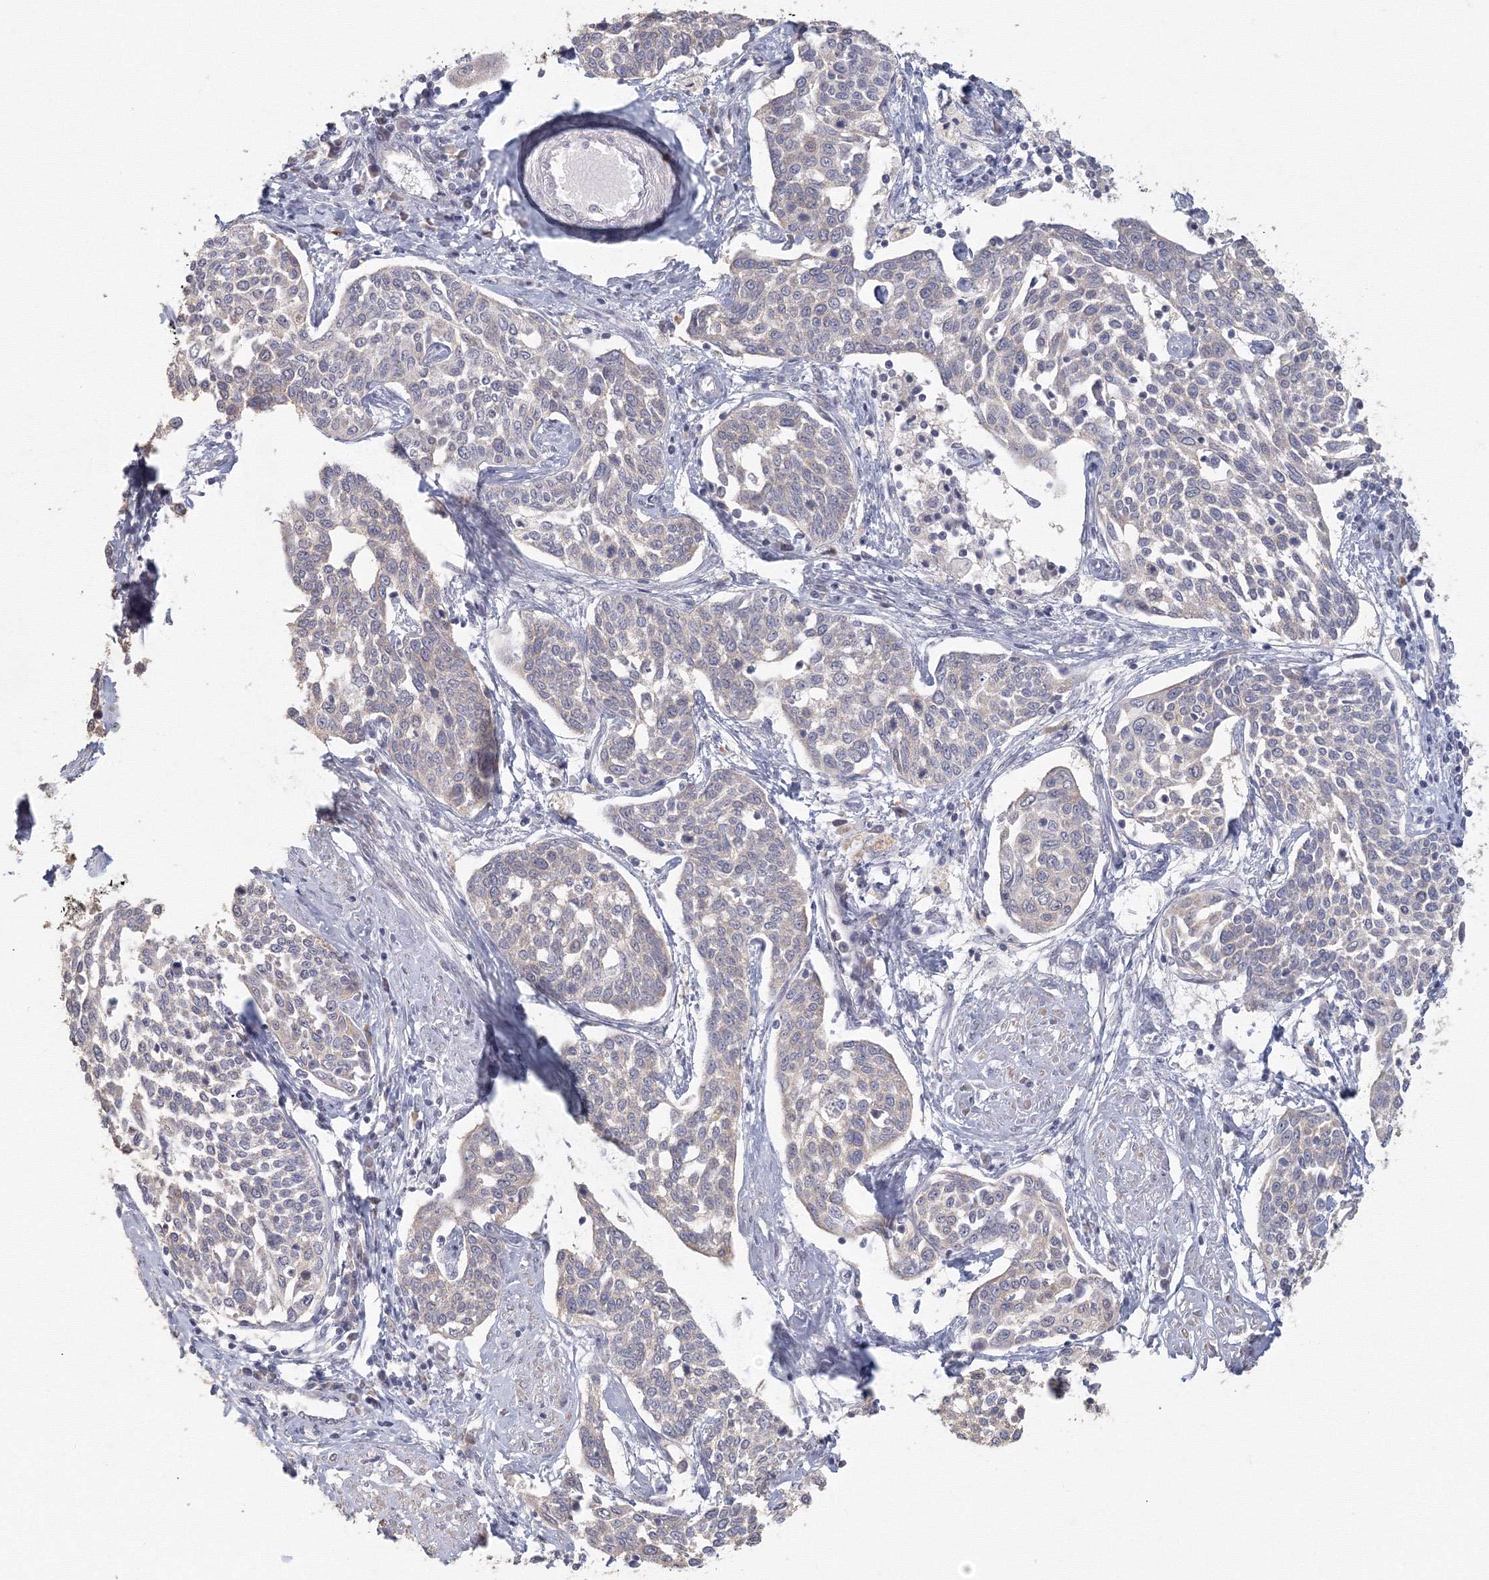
{"staining": {"intensity": "negative", "quantity": "none", "location": "none"}, "tissue": "cervical cancer", "cell_type": "Tumor cells", "image_type": "cancer", "snomed": [{"axis": "morphology", "description": "Squamous cell carcinoma, NOS"}, {"axis": "topography", "description": "Cervix"}], "caption": "Immunohistochemistry (IHC) micrograph of cervical cancer (squamous cell carcinoma) stained for a protein (brown), which reveals no expression in tumor cells.", "gene": "TACC2", "patient": {"sex": "female", "age": 34}}